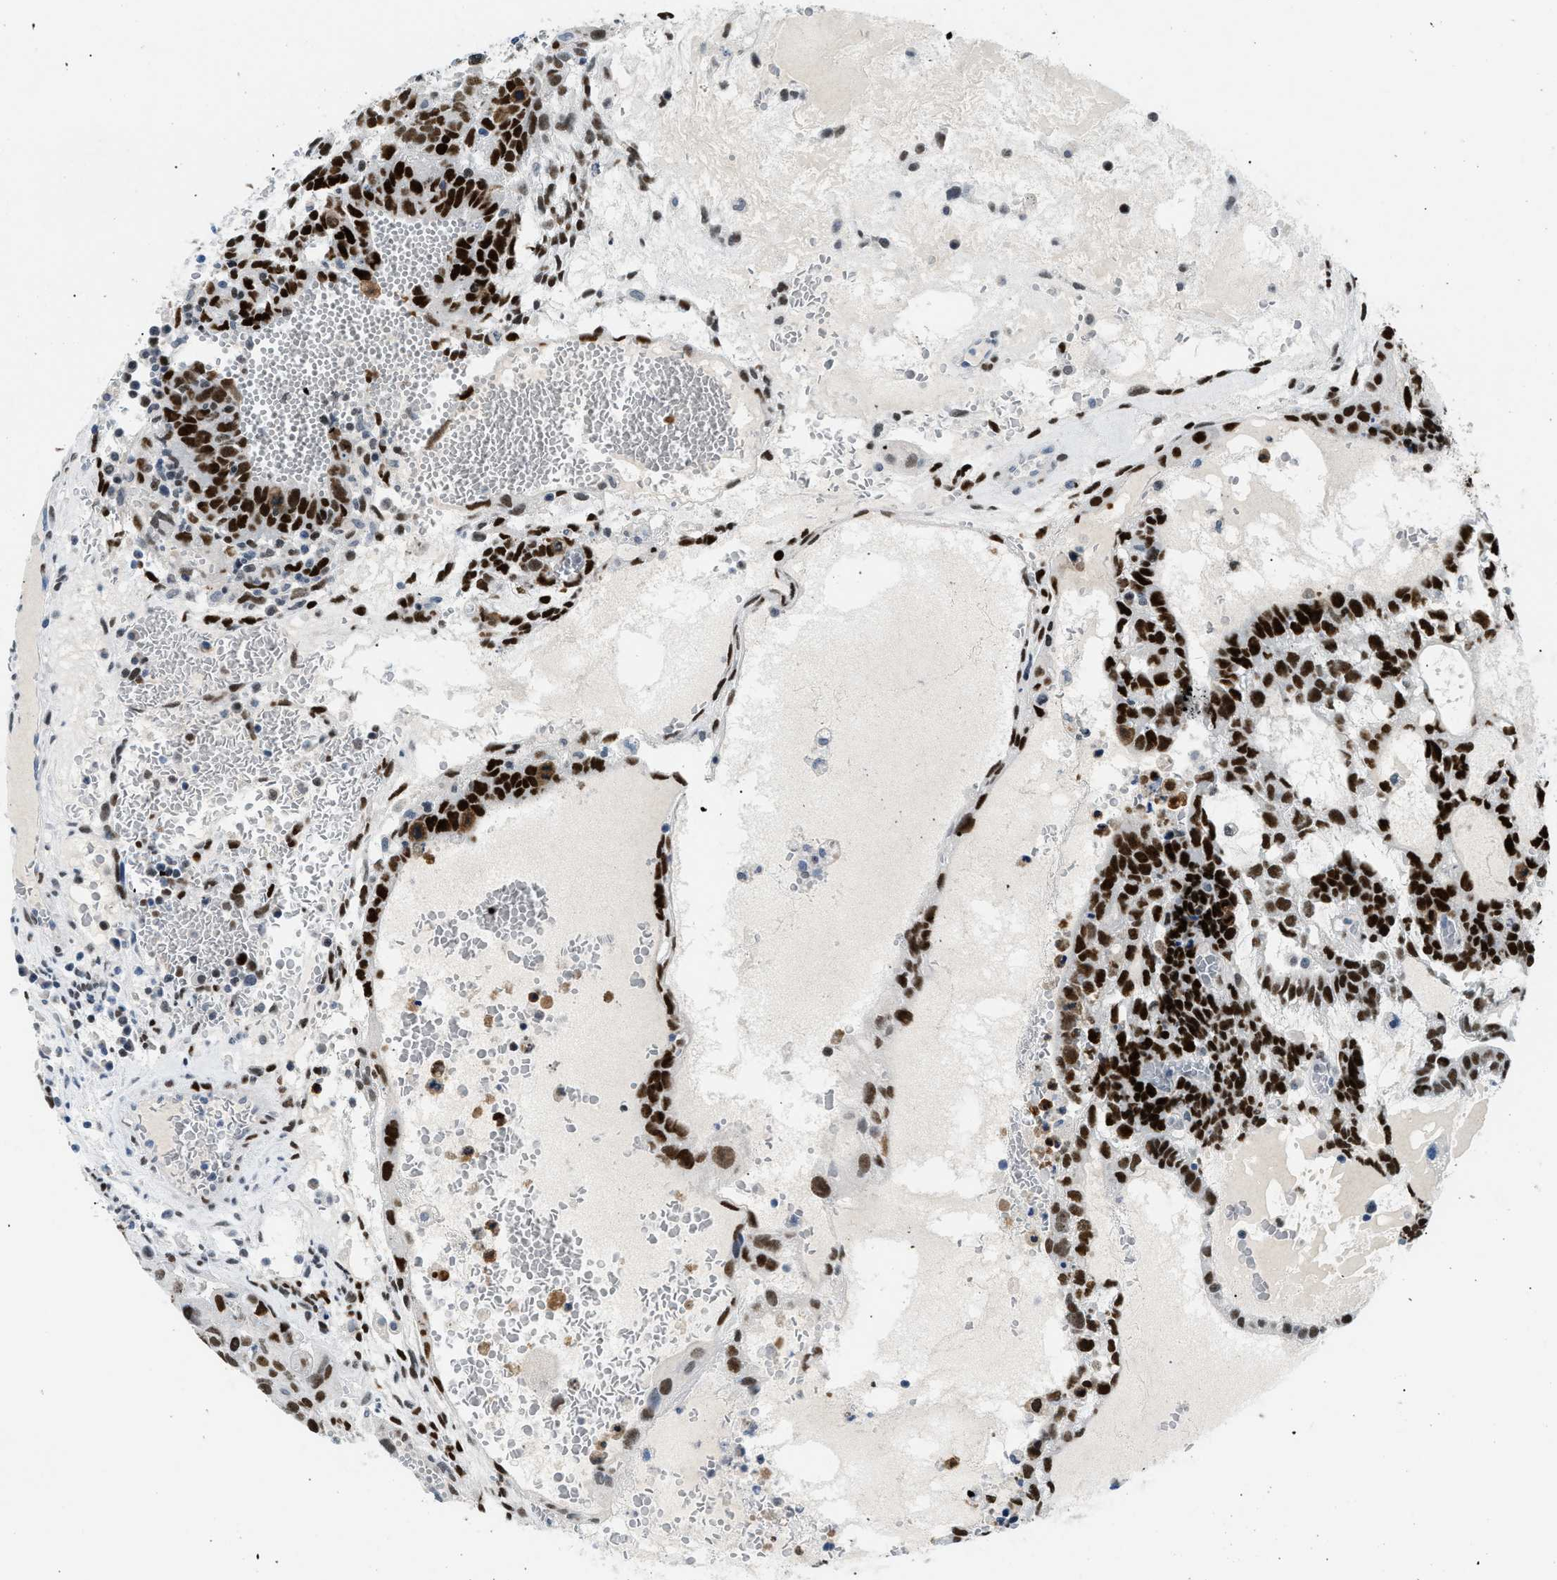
{"staining": {"intensity": "strong", "quantity": ">75%", "location": "nuclear"}, "tissue": "testis cancer", "cell_type": "Tumor cells", "image_type": "cancer", "snomed": [{"axis": "morphology", "description": "Seminoma, NOS"}, {"axis": "morphology", "description": "Carcinoma, Embryonal, NOS"}, {"axis": "topography", "description": "Testis"}], "caption": "Testis cancer (embryonal carcinoma) was stained to show a protein in brown. There is high levels of strong nuclear positivity in about >75% of tumor cells.", "gene": "SMARCC1", "patient": {"sex": "male", "age": 52}}